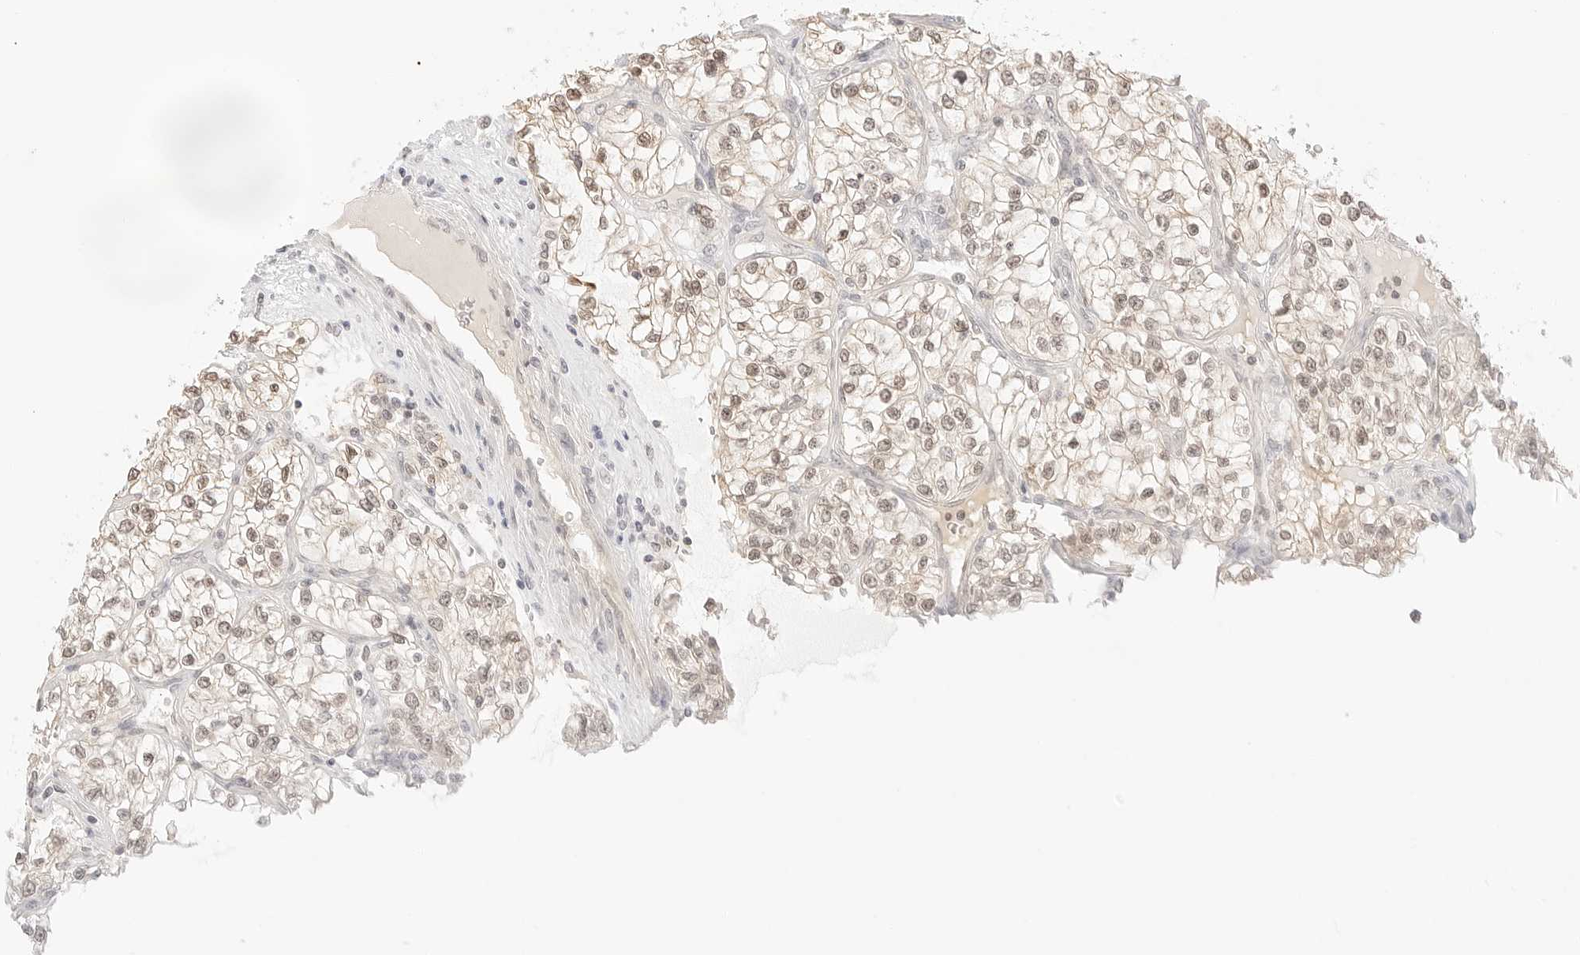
{"staining": {"intensity": "weak", "quantity": "<25%", "location": "nuclear"}, "tissue": "renal cancer", "cell_type": "Tumor cells", "image_type": "cancer", "snomed": [{"axis": "morphology", "description": "Adenocarcinoma, NOS"}, {"axis": "topography", "description": "Kidney"}], "caption": "There is no significant positivity in tumor cells of adenocarcinoma (renal). Nuclei are stained in blue.", "gene": "GNAS", "patient": {"sex": "female", "age": 57}}